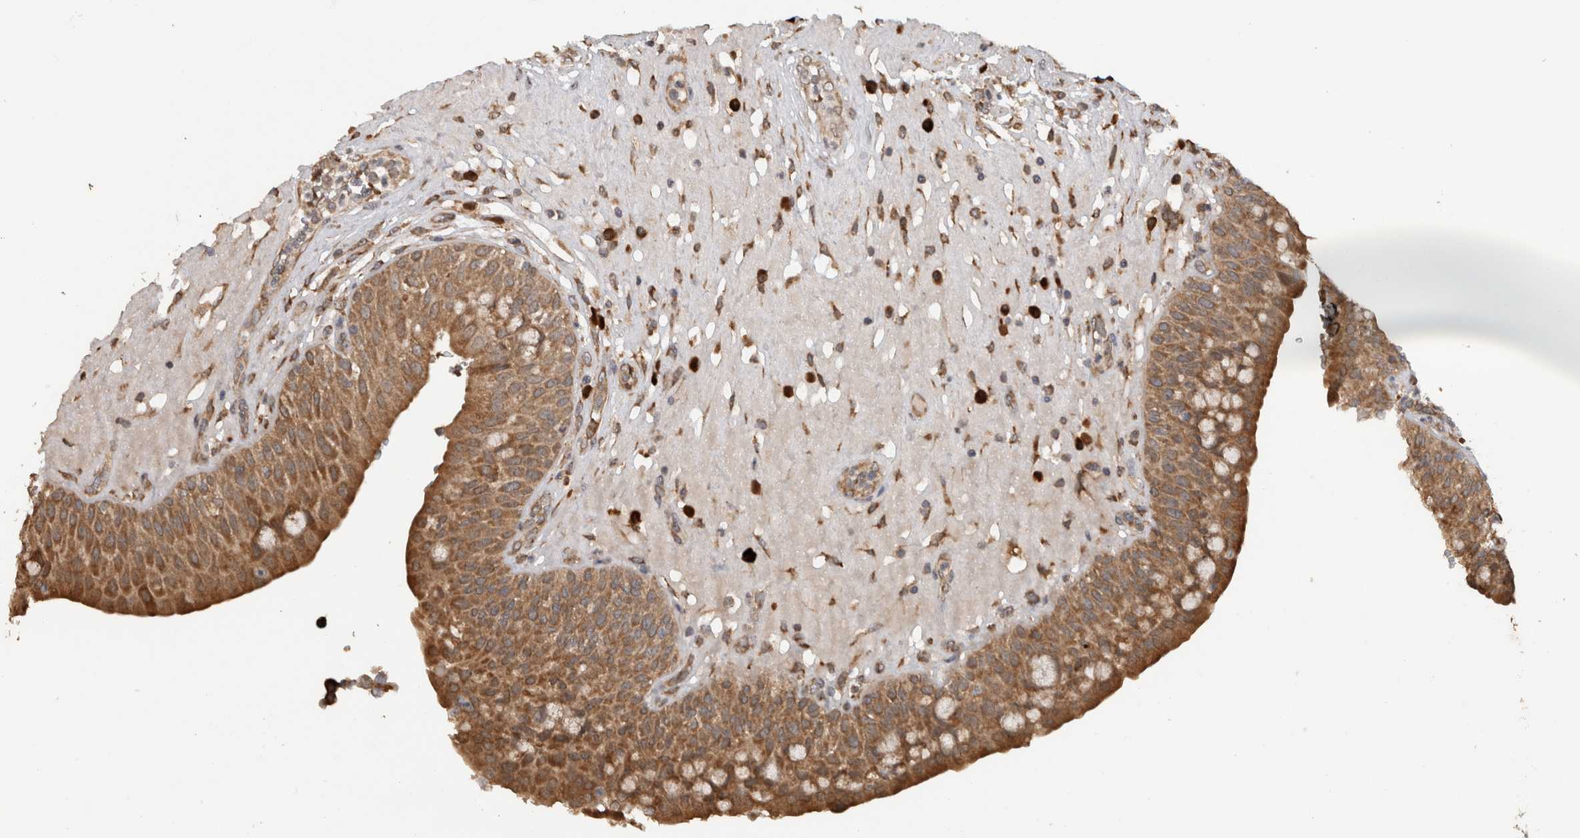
{"staining": {"intensity": "strong", "quantity": ">75%", "location": "cytoplasmic/membranous"}, "tissue": "urinary bladder", "cell_type": "Urothelial cells", "image_type": "normal", "snomed": [{"axis": "morphology", "description": "Normal tissue, NOS"}, {"axis": "topography", "description": "Urinary bladder"}], "caption": "DAB immunohistochemical staining of benign urinary bladder demonstrates strong cytoplasmic/membranous protein expression in about >75% of urothelial cells.", "gene": "ADGRL3", "patient": {"sex": "female", "age": 62}}